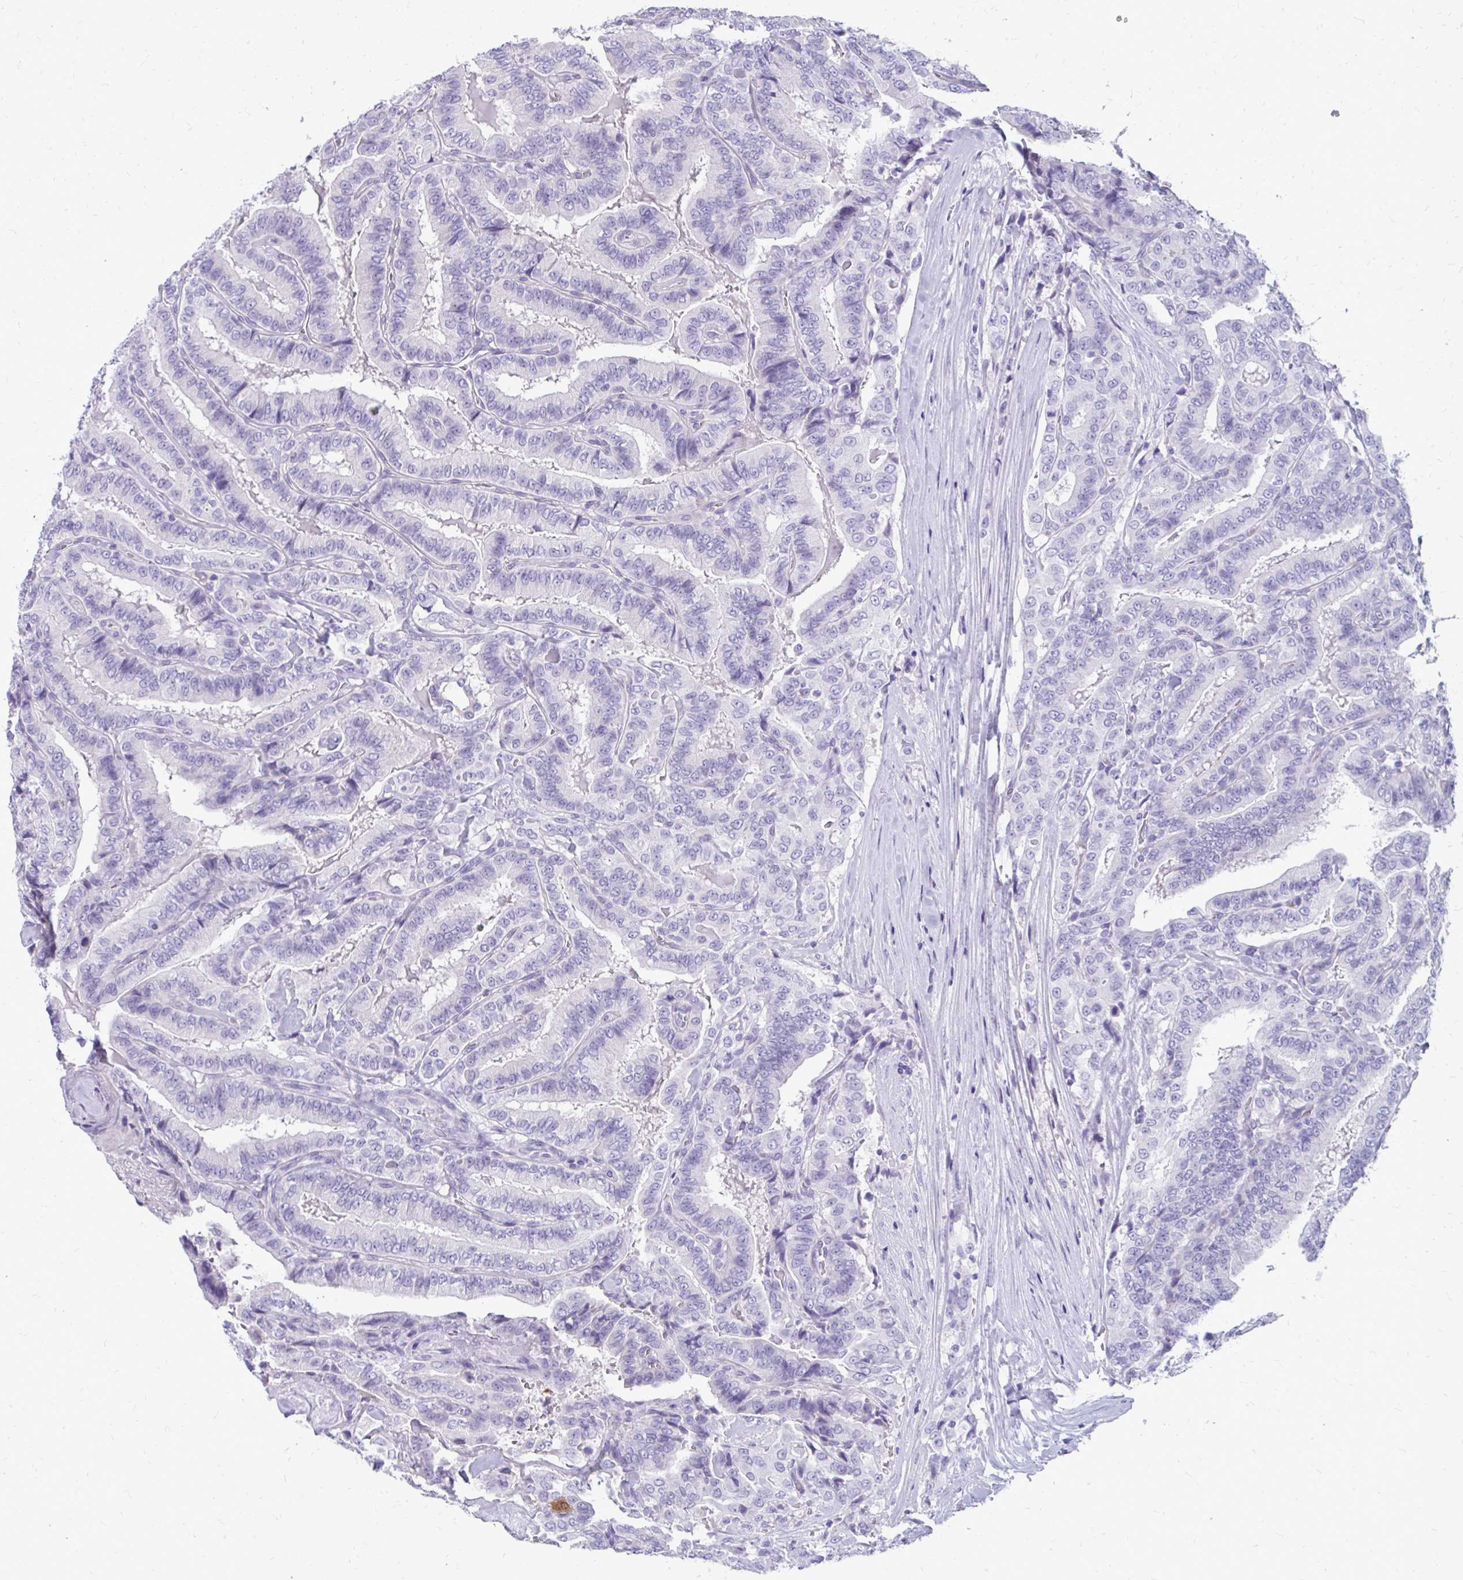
{"staining": {"intensity": "negative", "quantity": "none", "location": "none"}, "tissue": "thyroid cancer", "cell_type": "Tumor cells", "image_type": "cancer", "snomed": [{"axis": "morphology", "description": "Papillary adenocarcinoma, NOS"}, {"axis": "topography", "description": "Thyroid gland"}], "caption": "An immunohistochemistry (IHC) micrograph of papillary adenocarcinoma (thyroid) is shown. There is no staining in tumor cells of papillary adenocarcinoma (thyroid).", "gene": "FABP3", "patient": {"sex": "male", "age": 61}}